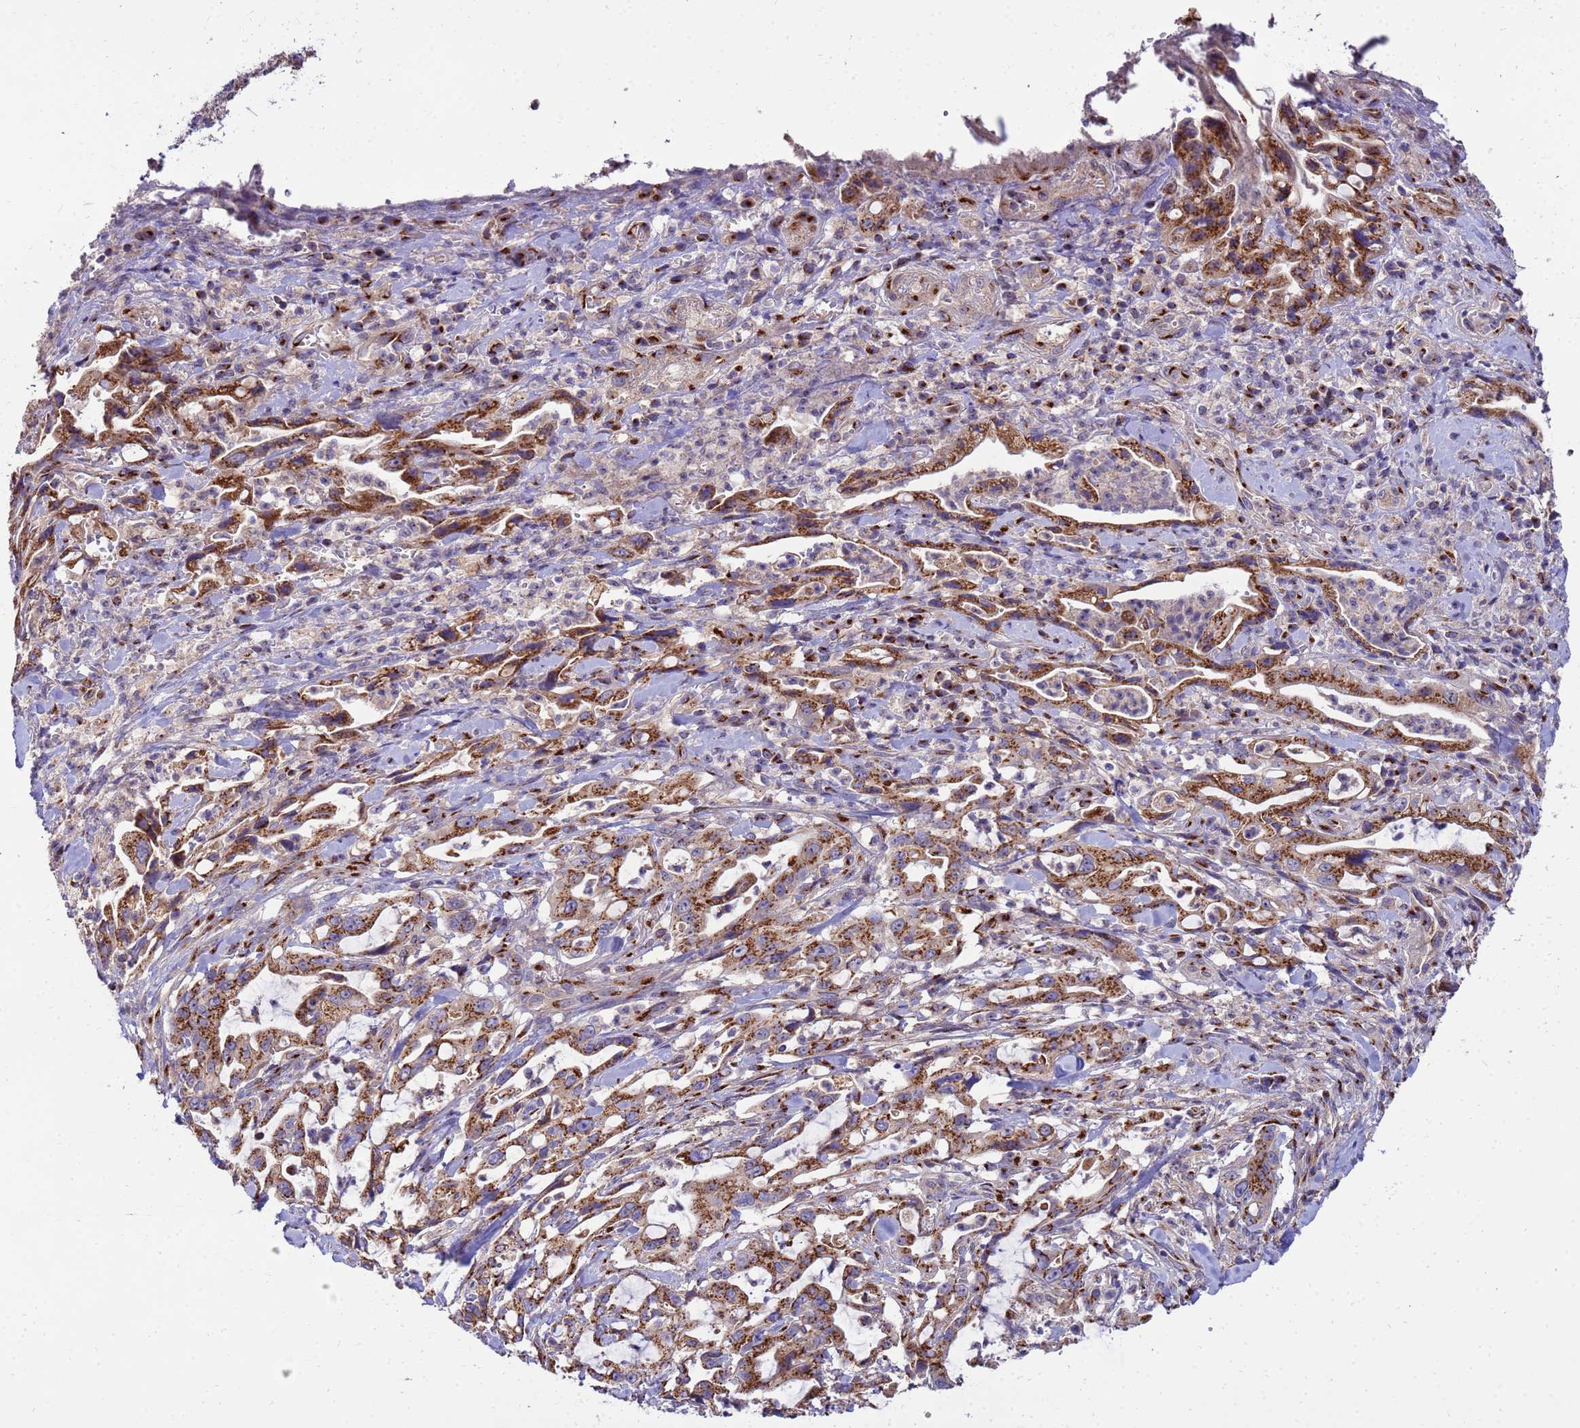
{"staining": {"intensity": "strong", "quantity": ">75%", "location": "cytoplasmic/membranous"}, "tissue": "pancreatic cancer", "cell_type": "Tumor cells", "image_type": "cancer", "snomed": [{"axis": "morphology", "description": "Adenocarcinoma, NOS"}, {"axis": "topography", "description": "Pancreas"}], "caption": "Protein analysis of pancreatic adenocarcinoma tissue displays strong cytoplasmic/membranous expression in approximately >75% of tumor cells.", "gene": "HPS3", "patient": {"sex": "female", "age": 61}}